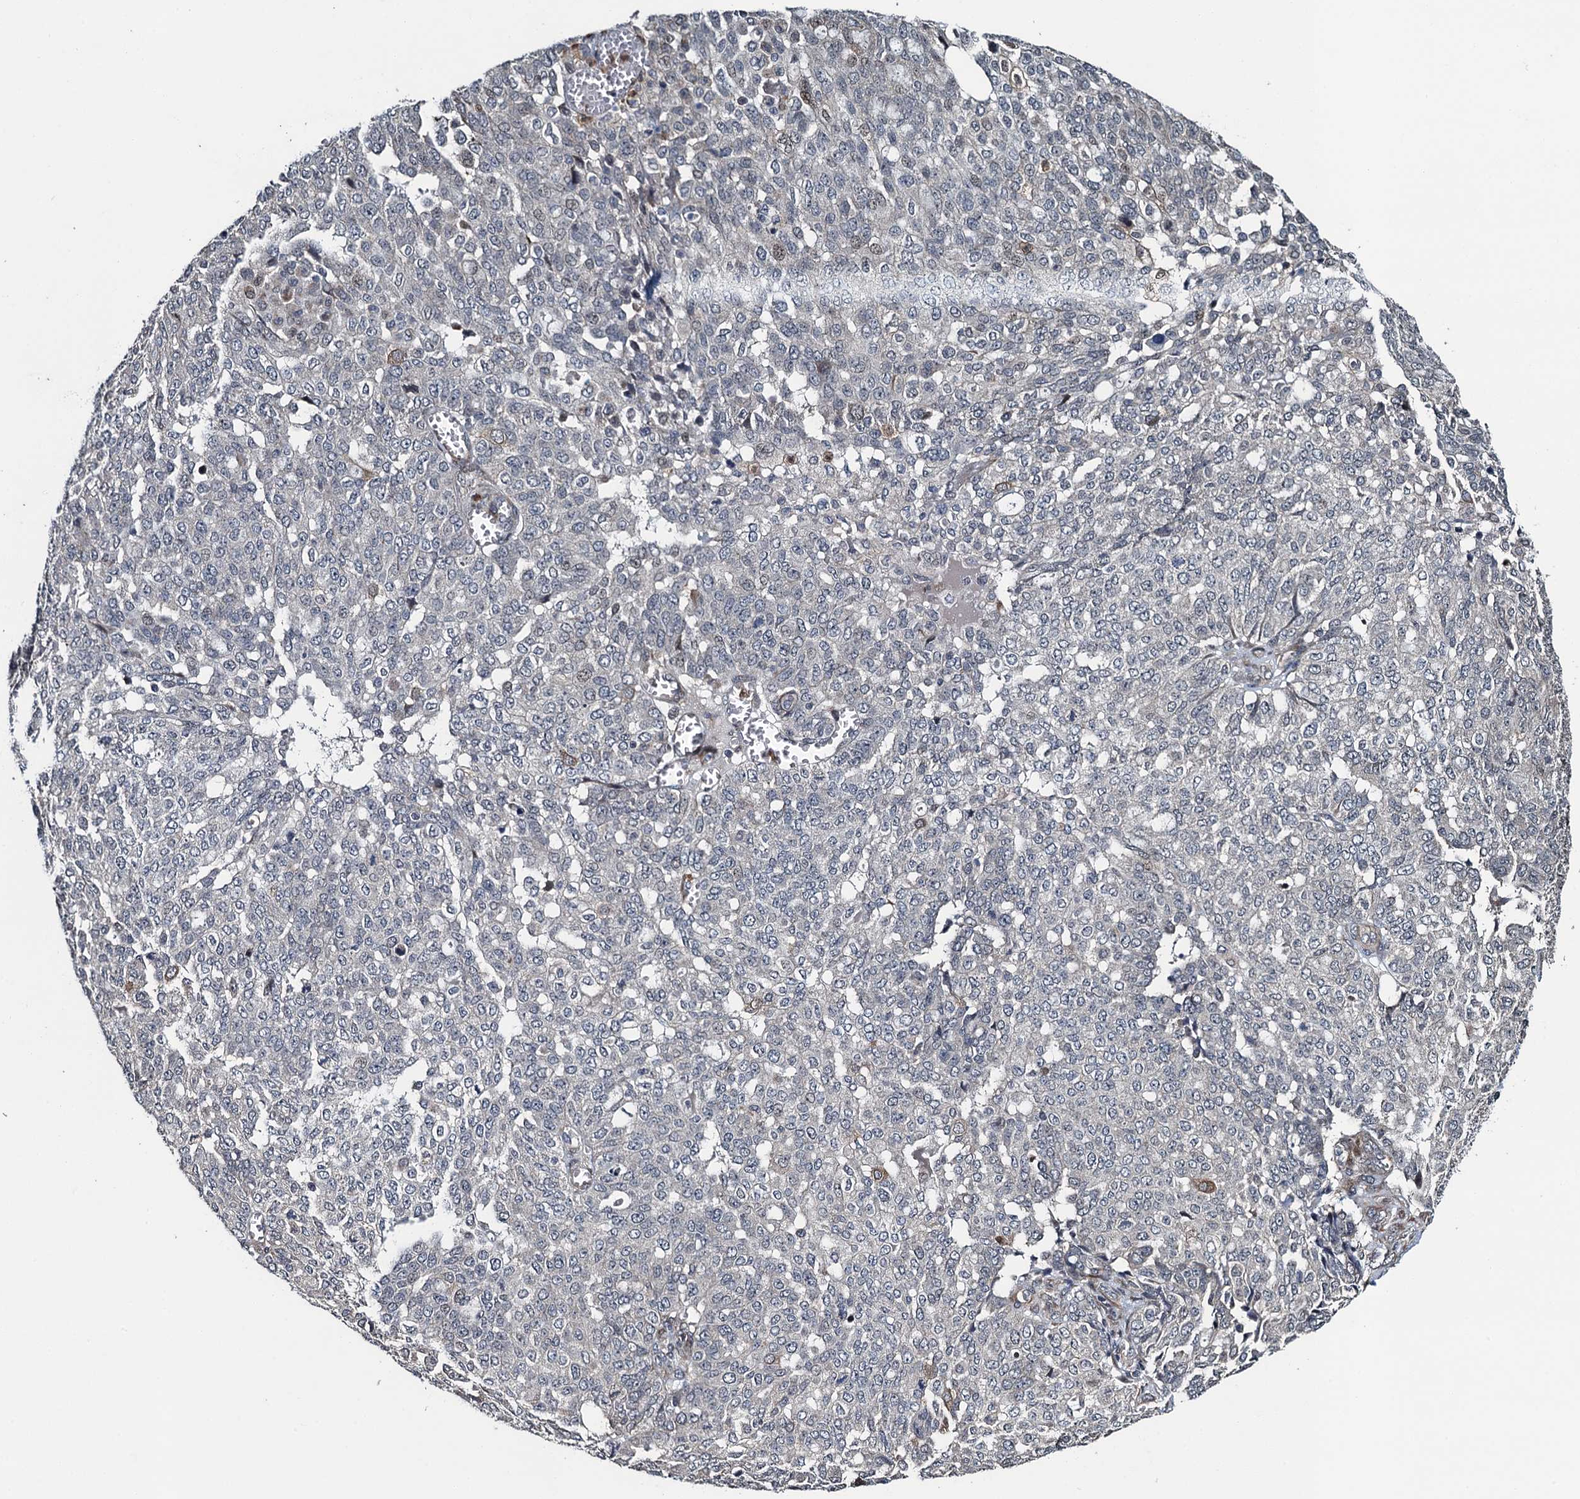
{"staining": {"intensity": "negative", "quantity": "none", "location": "none"}, "tissue": "ovarian cancer", "cell_type": "Tumor cells", "image_type": "cancer", "snomed": [{"axis": "morphology", "description": "Cystadenocarcinoma, serous, NOS"}, {"axis": "topography", "description": "Soft tissue"}, {"axis": "topography", "description": "Ovary"}], "caption": "A high-resolution image shows immunohistochemistry staining of ovarian cancer, which displays no significant positivity in tumor cells. (DAB IHC with hematoxylin counter stain).", "gene": "WHAMM", "patient": {"sex": "female", "age": 57}}